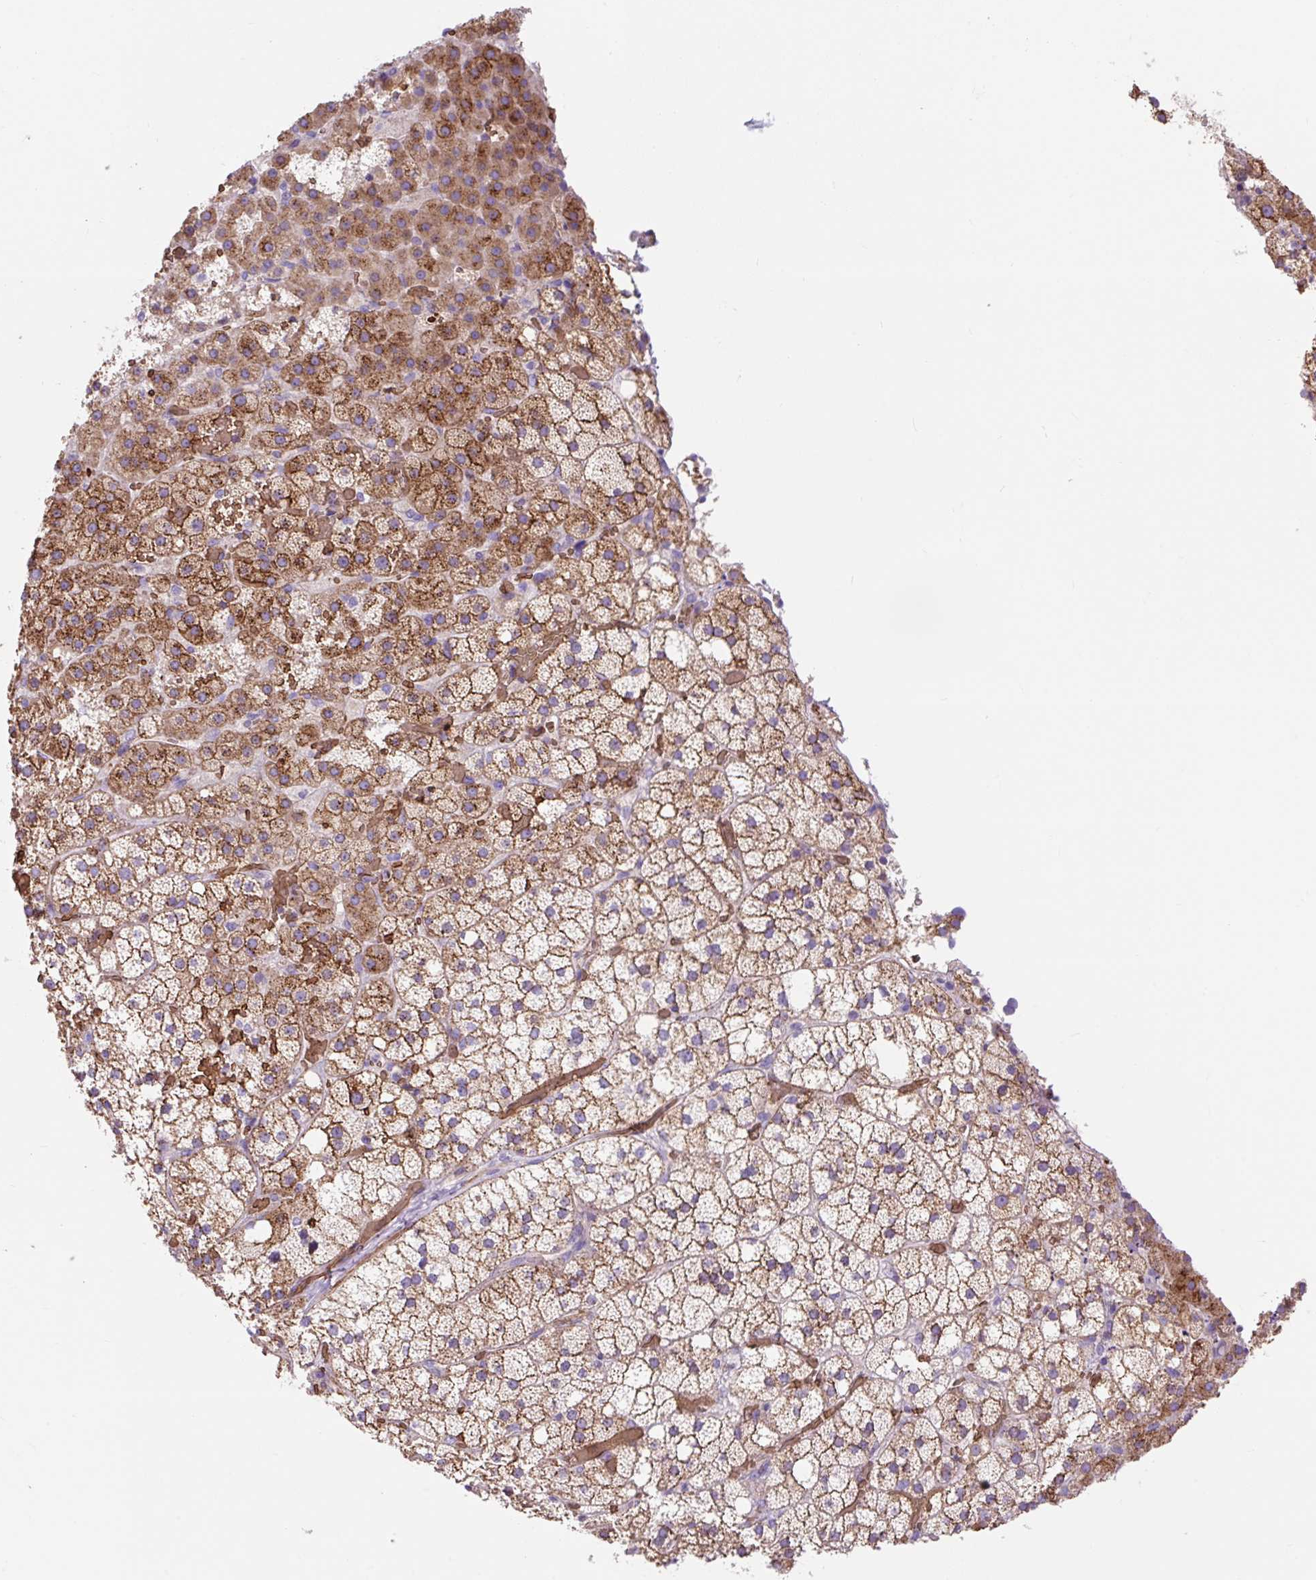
{"staining": {"intensity": "moderate", "quantity": "25%-75%", "location": "cytoplasmic/membranous"}, "tissue": "adrenal gland", "cell_type": "Glandular cells", "image_type": "normal", "snomed": [{"axis": "morphology", "description": "Normal tissue, NOS"}, {"axis": "topography", "description": "Adrenal gland"}], "caption": "Immunohistochemistry image of normal adrenal gland: human adrenal gland stained using immunohistochemistry shows medium levels of moderate protein expression localized specifically in the cytoplasmic/membranous of glandular cells, appearing as a cytoplasmic/membranous brown color.", "gene": "HIP1R", "patient": {"sex": "male", "age": 53}}